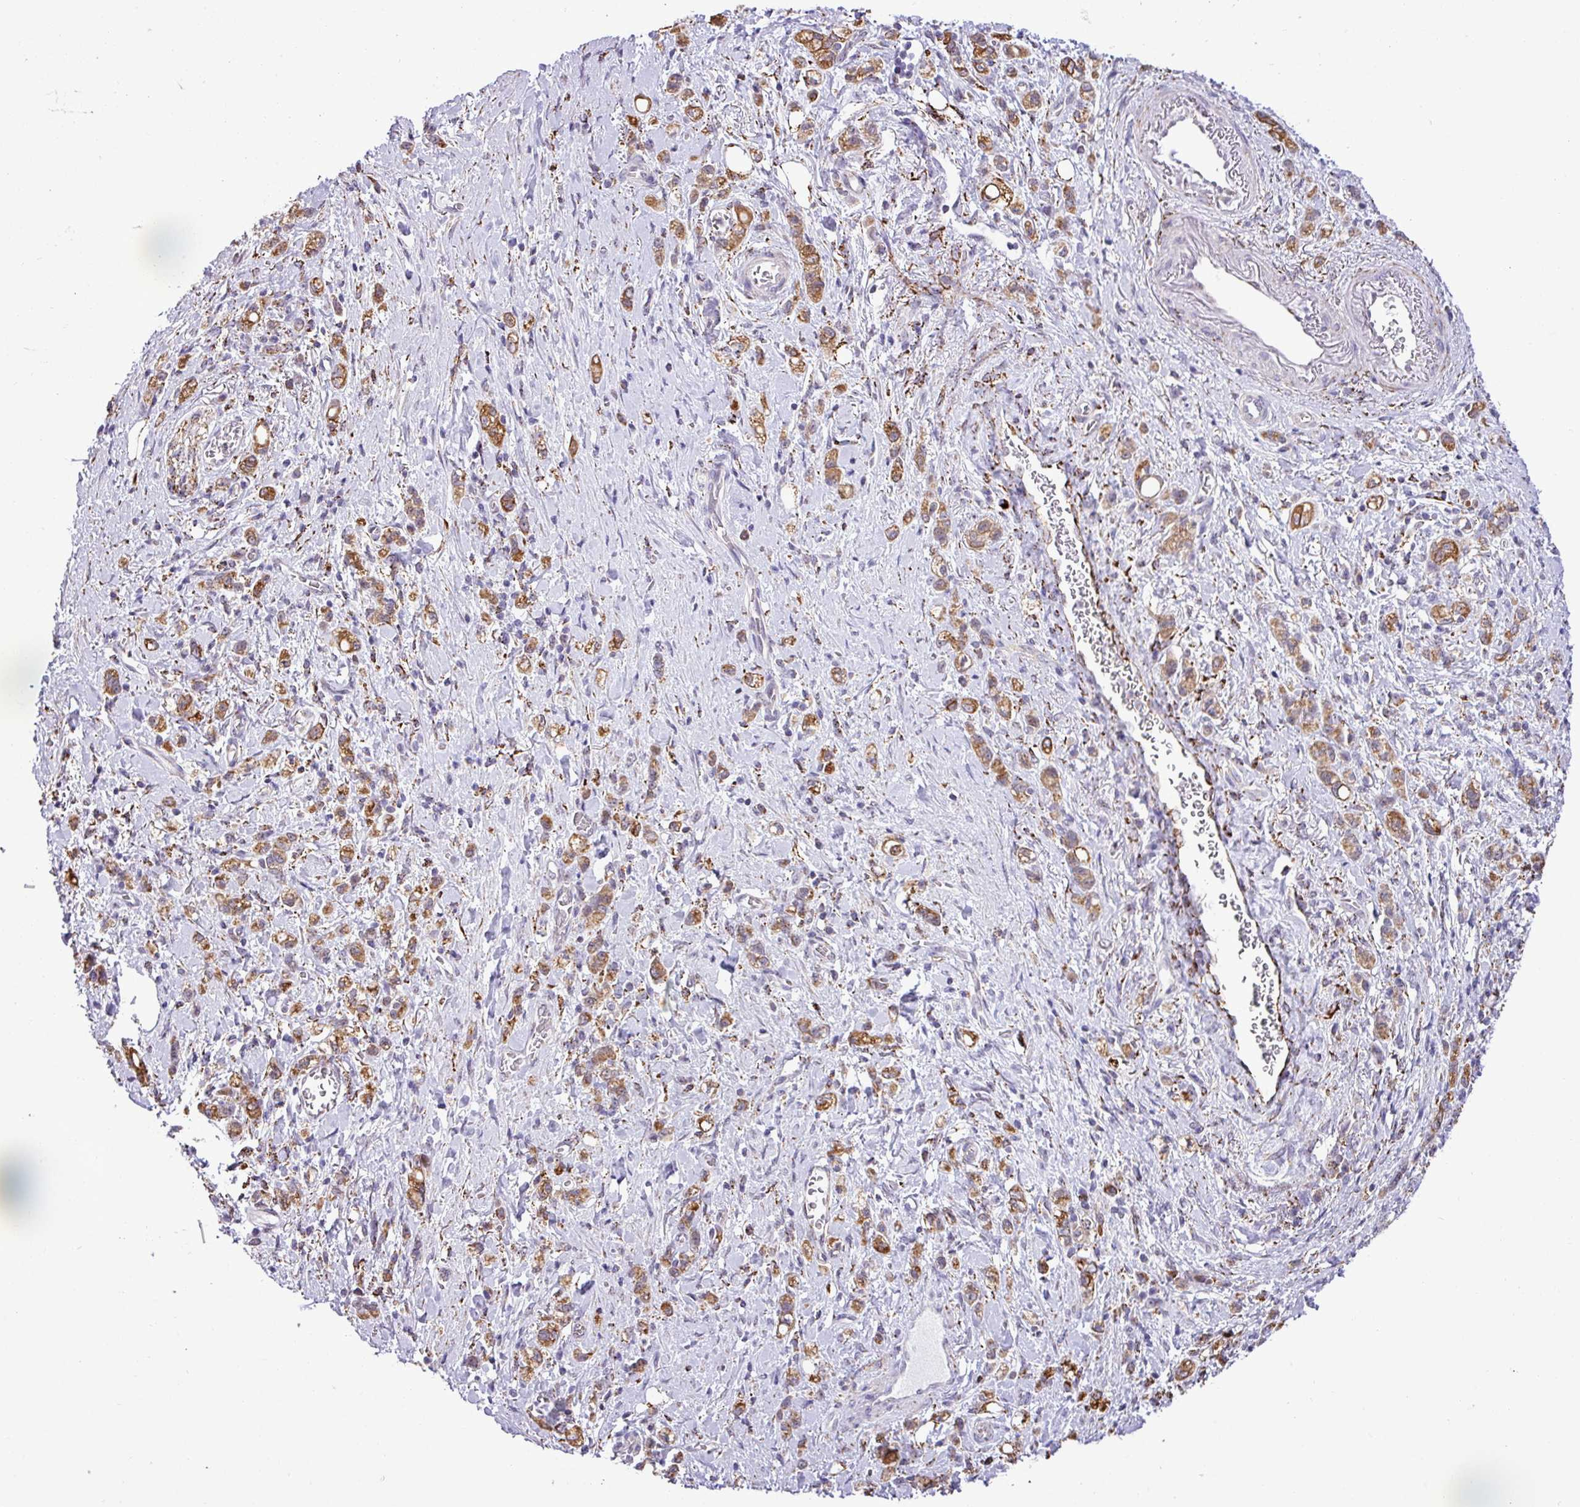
{"staining": {"intensity": "moderate", "quantity": ">75%", "location": "cytoplasmic/membranous"}, "tissue": "stomach cancer", "cell_type": "Tumor cells", "image_type": "cancer", "snomed": [{"axis": "morphology", "description": "Adenocarcinoma, NOS"}, {"axis": "topography", "description": "Stomach"}], "caption": "DAB (3,3'-diaminobenzidine) immunohistochemical staining of human stomach cancer exhibits moderate cytoplasmic/membranous protein staining in approximately >75% of tumor cells.", "gene": "SGPP1", "patient": {"sex": "male", "age": 77}}